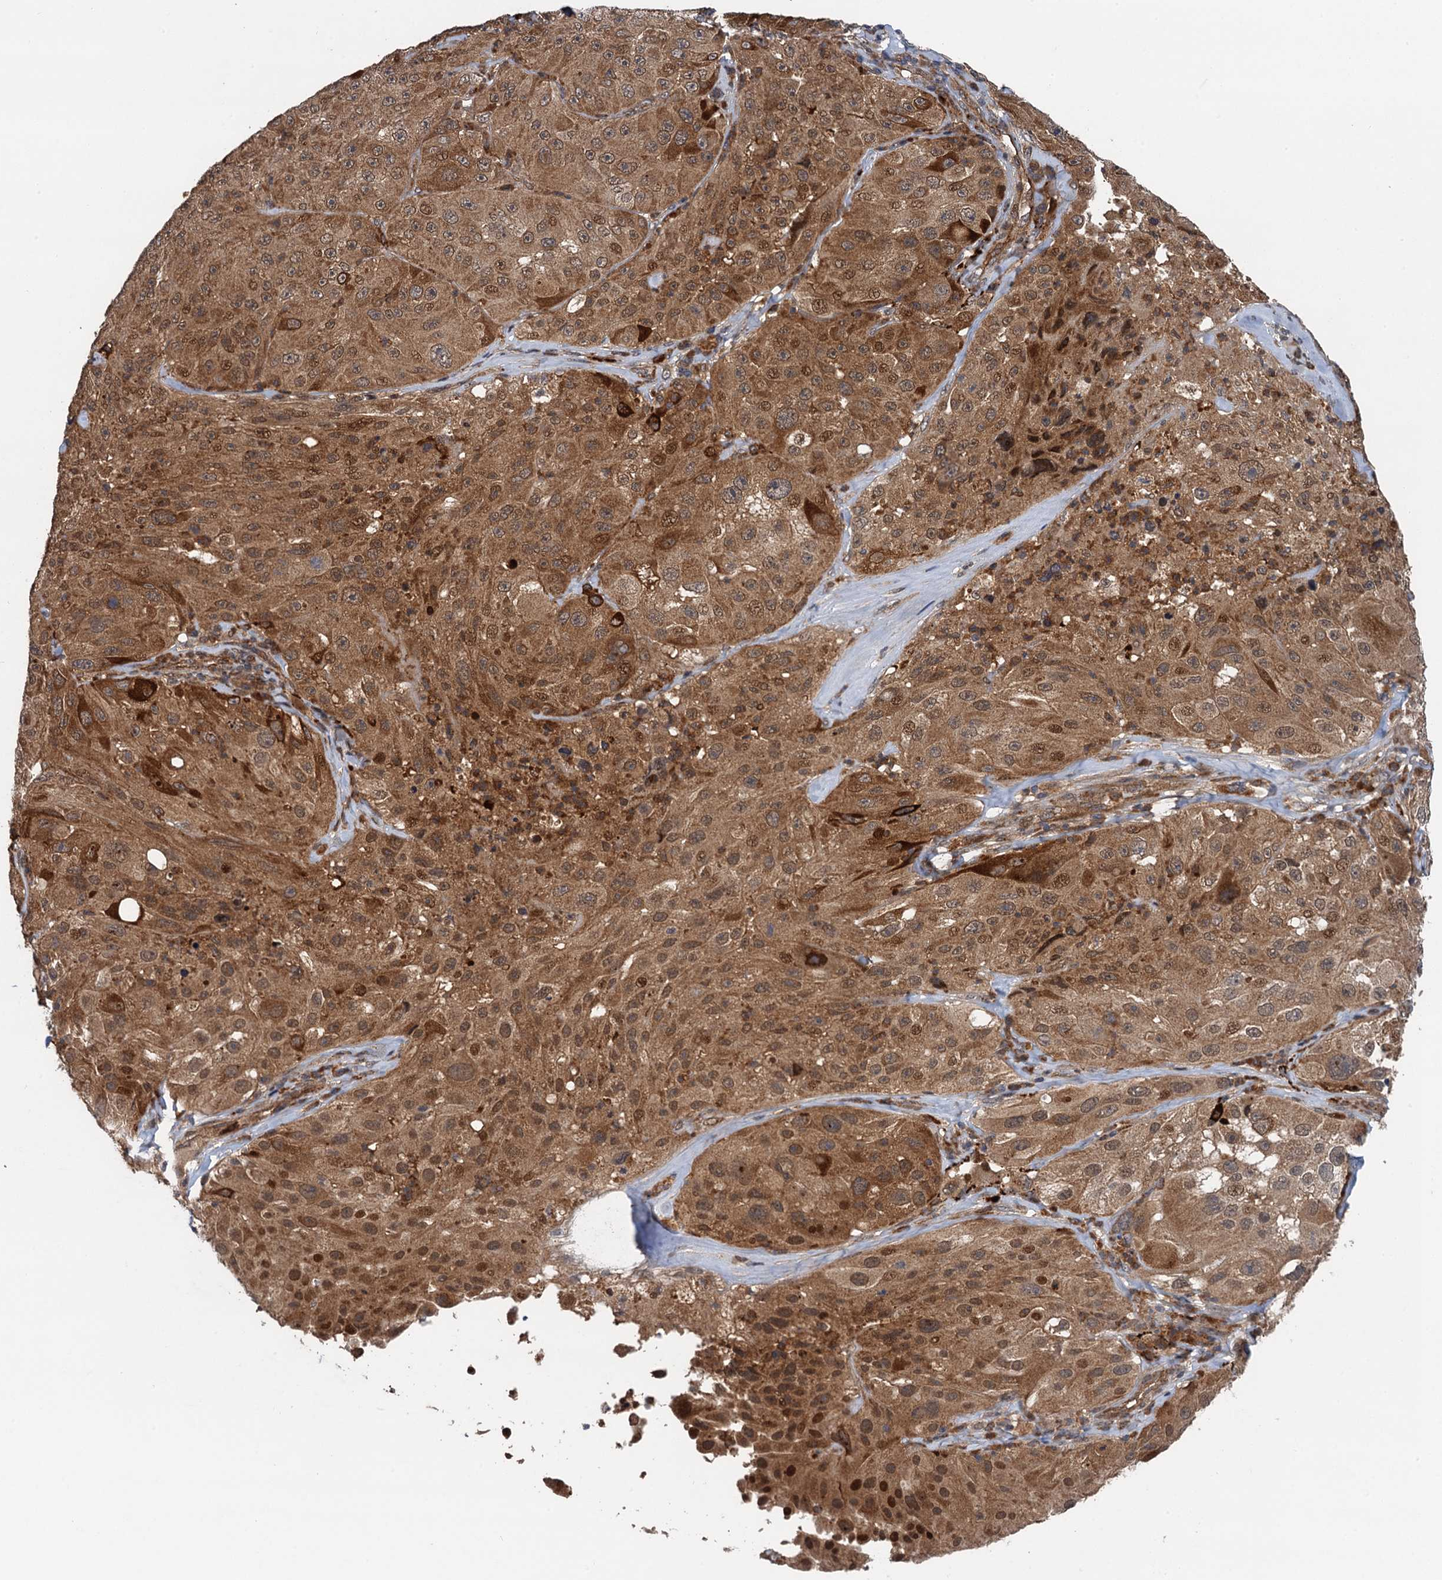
{"staining": {"intensity": "moderate", "quantity": ">75%", "location": "cytoplasmic/membranous,nuclear"}, "tissue": "melanoma", "cell_type": "Tumor cells", "image_type": "cancer", "snomed": [{"axis": "morphology", "description": "Malignant melanoma, Metastatic site"}, {"axis": "topography", "description": "Lymph node"}], "caption": "Tumor cells display medium levels of moderate cytoplasmic/membranous and nuclear expression in approximately >75% of cells in malignant melanoma (metastatic site). Using DAB (3,3'-diaminobenzidine) (brown) and hematoxylin (blue) stains, captured at high magnification using brightfield microscopy.", "gene": "NLRP10", "patient": {"sex": "male", "age": 62}}